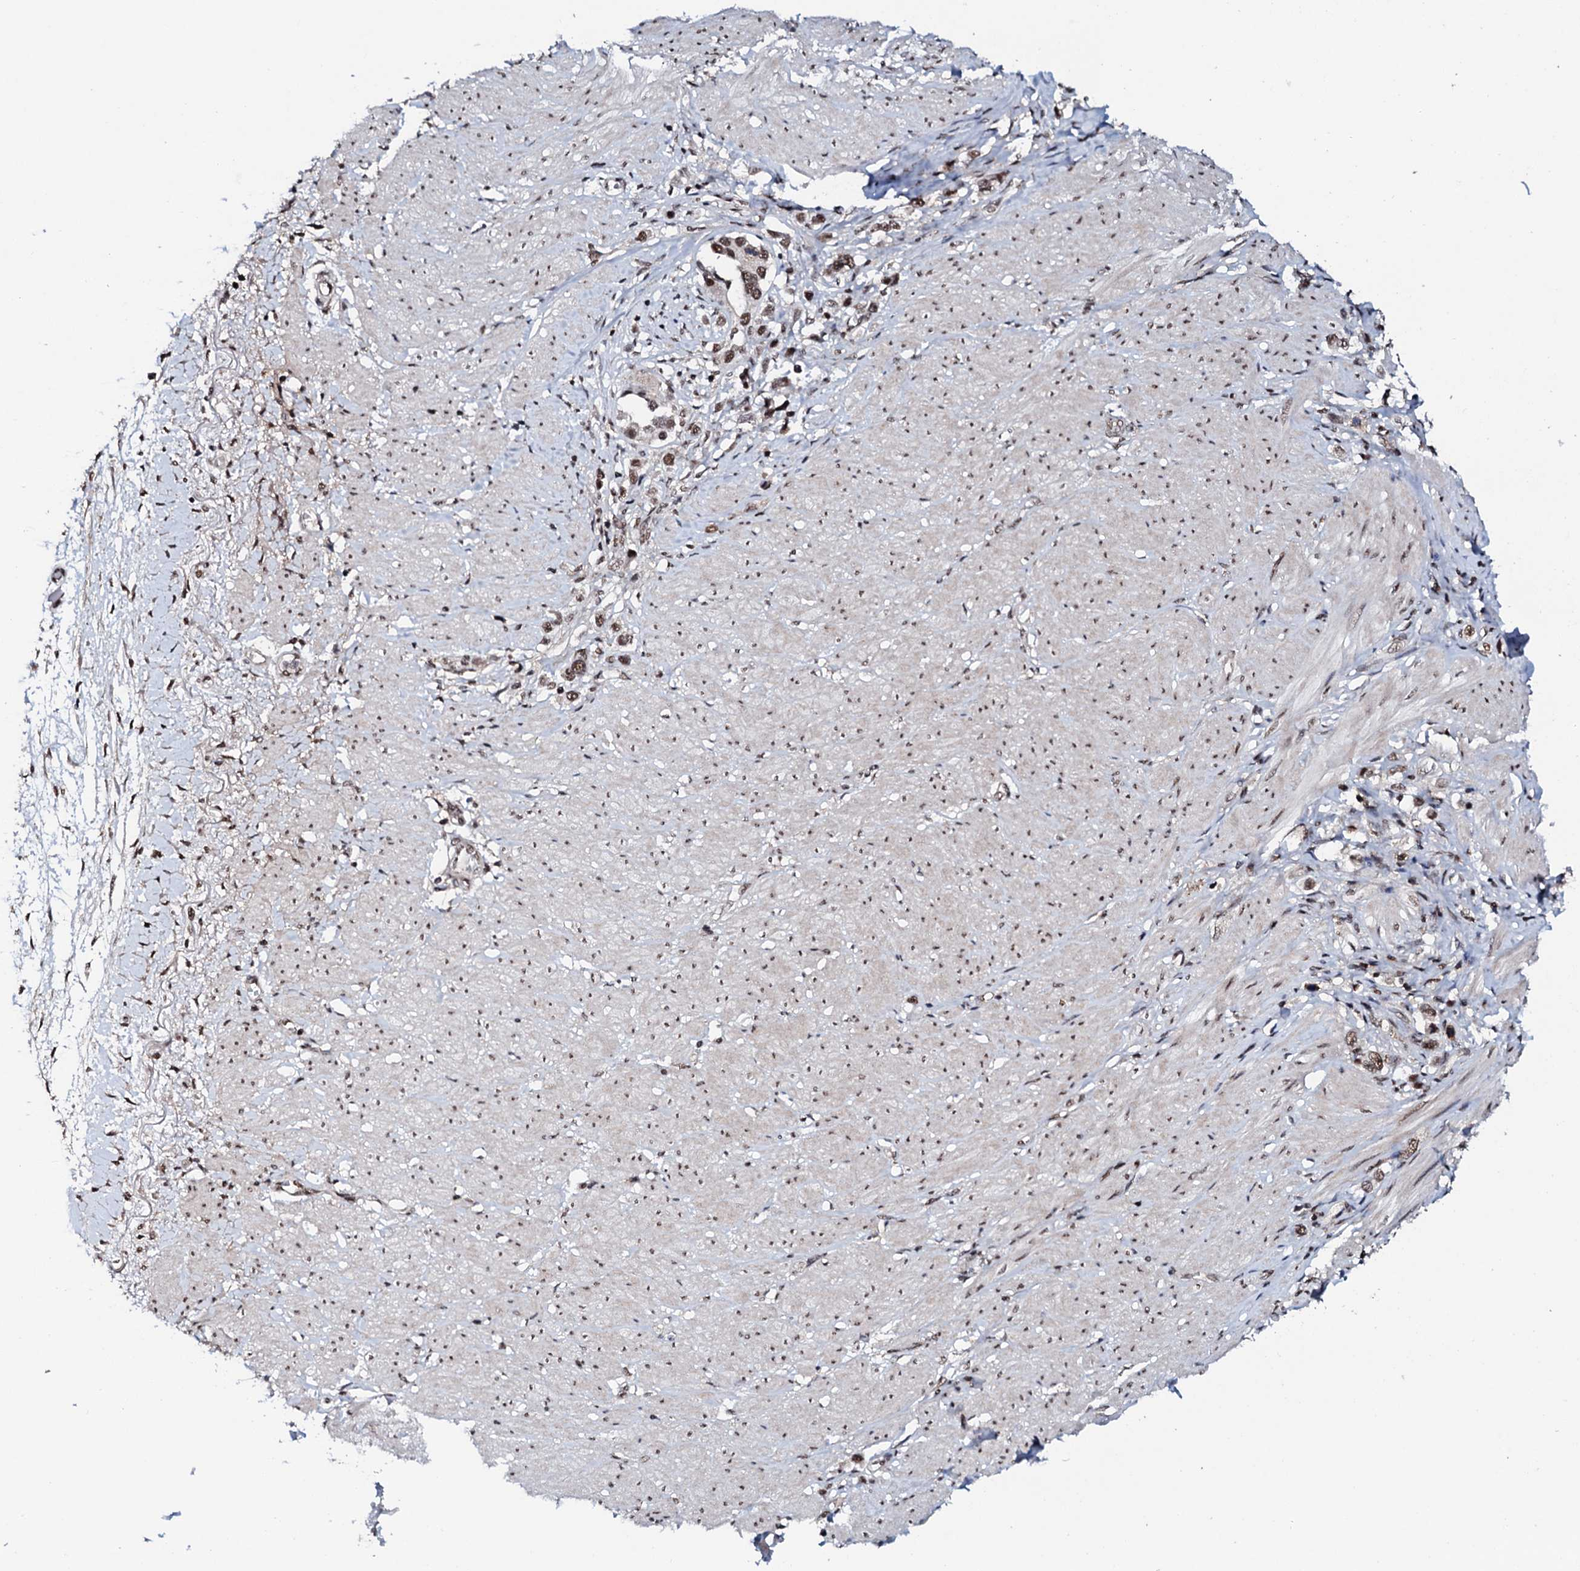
{"staining": {"intensity": "moderate", "quantity": ">75%", "location": "nuclear"}, "tissue": "stomach cancer", "cell_type": "Tumor cells", "image_type": "cancer", "snomed": [{"axis": "morphology", "description": "Adenocarcinoma, NOS"}, {"axis": "topography", "description": "Stomach"}], "caption": "Protein staining displays moderate nuclear staining in about >75% of tumor cells in stomach cancer (adenocarcinoma). (DAB = brown stain, brightfield microscopy at high magnification).", "gene": "PRPF18", "patient": {"sex": "female", "age": 65}}